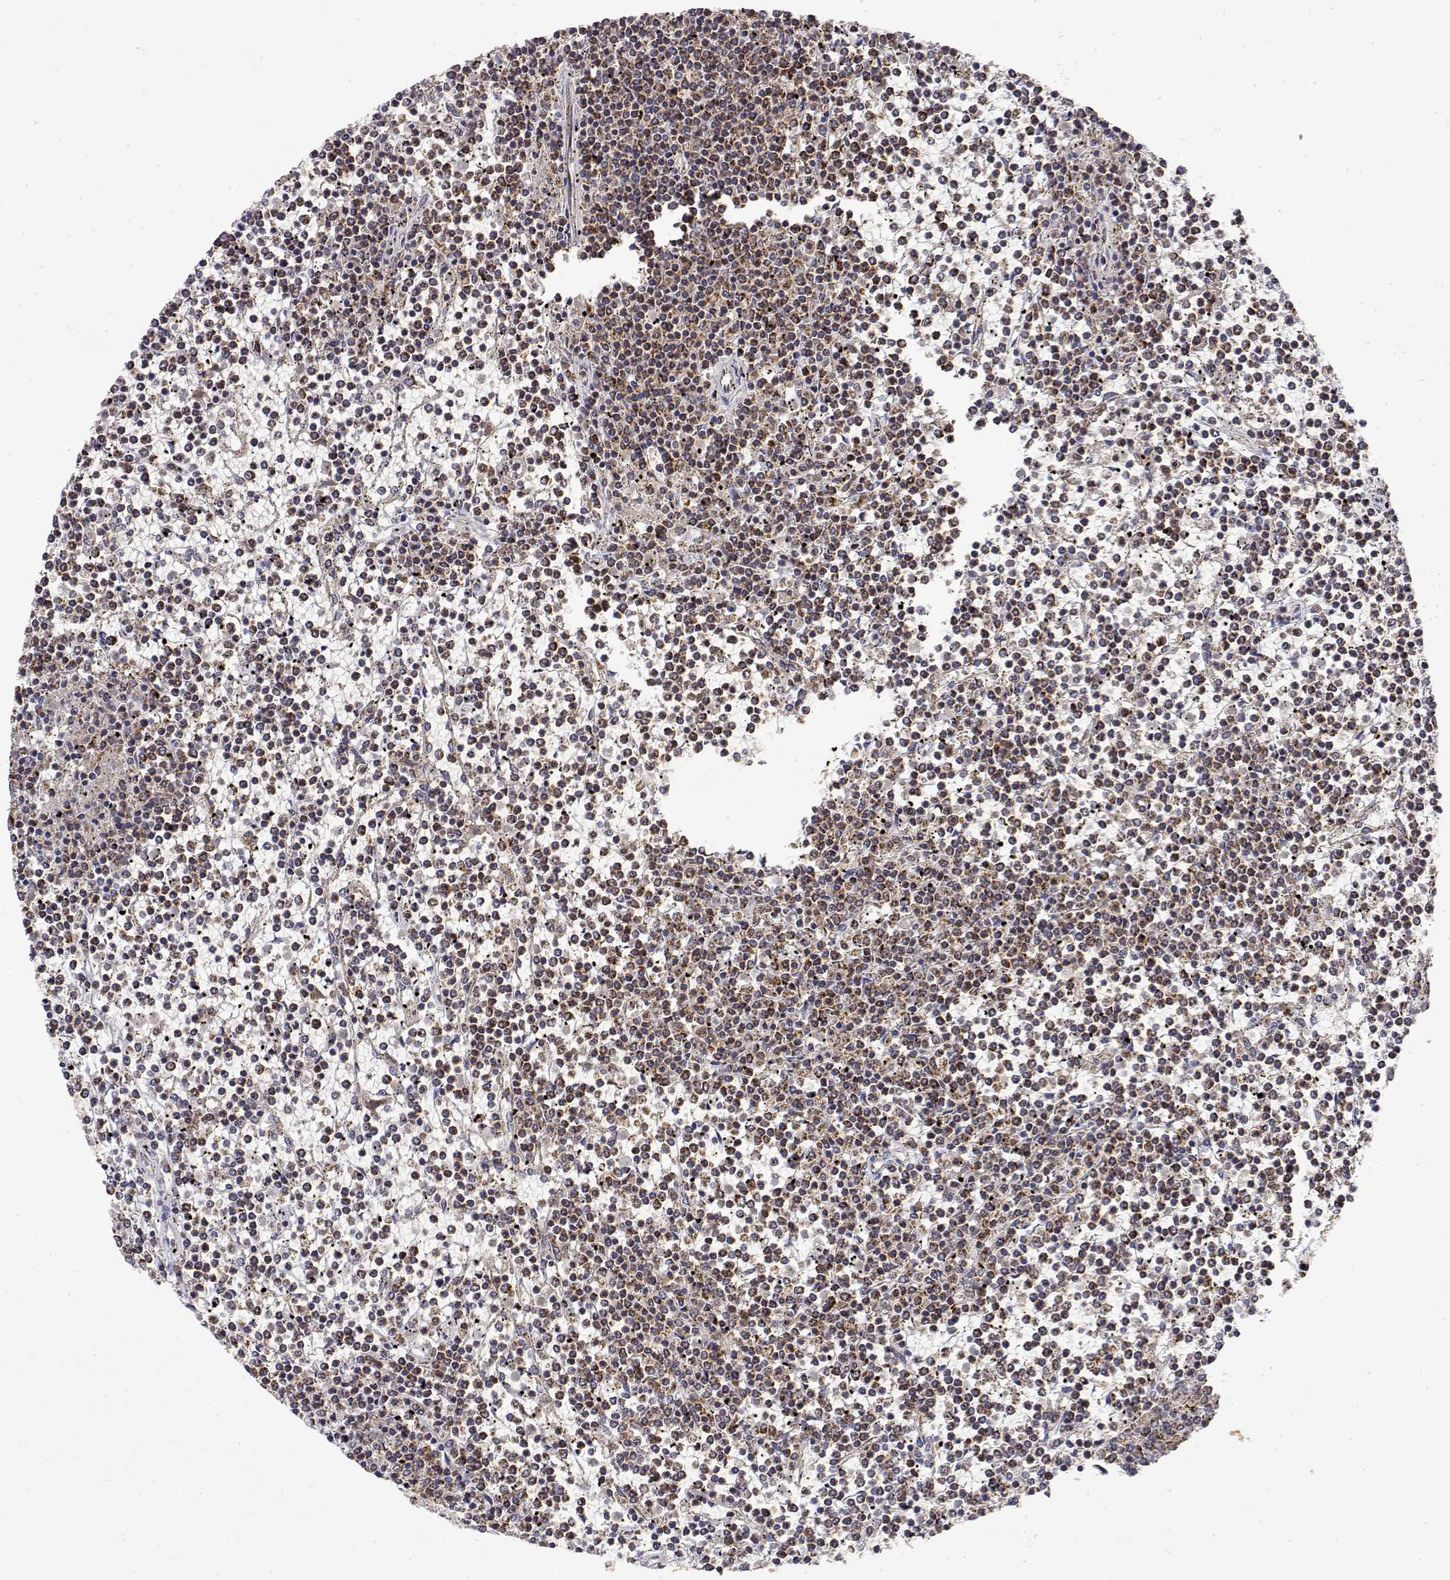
{"staining": {"intensity": "moderate", "quantity": "25%-75%", "location": "cytoplasmic/membranous"}, "tissue": "lymphoma", "cell_type": "Tumor cells", "image_type": "cancer", "snomed": [{"axis": "morphology", "description": "Malignant lymphoma, non-Hodgkin's type, Low grade"}, {"axis": "topography", "description": "Spleen"}], "caption": "Immunohistochemical staining of low-grade malignant lymphoma, non-Hodgkin's type exhibits medium levels of moderate cytoplasmic/membranous protein staining in about 25%-75% of tumor cells.", "gene": "GADD45GIP1", "patient": {"sex": "female", "age": 19}}